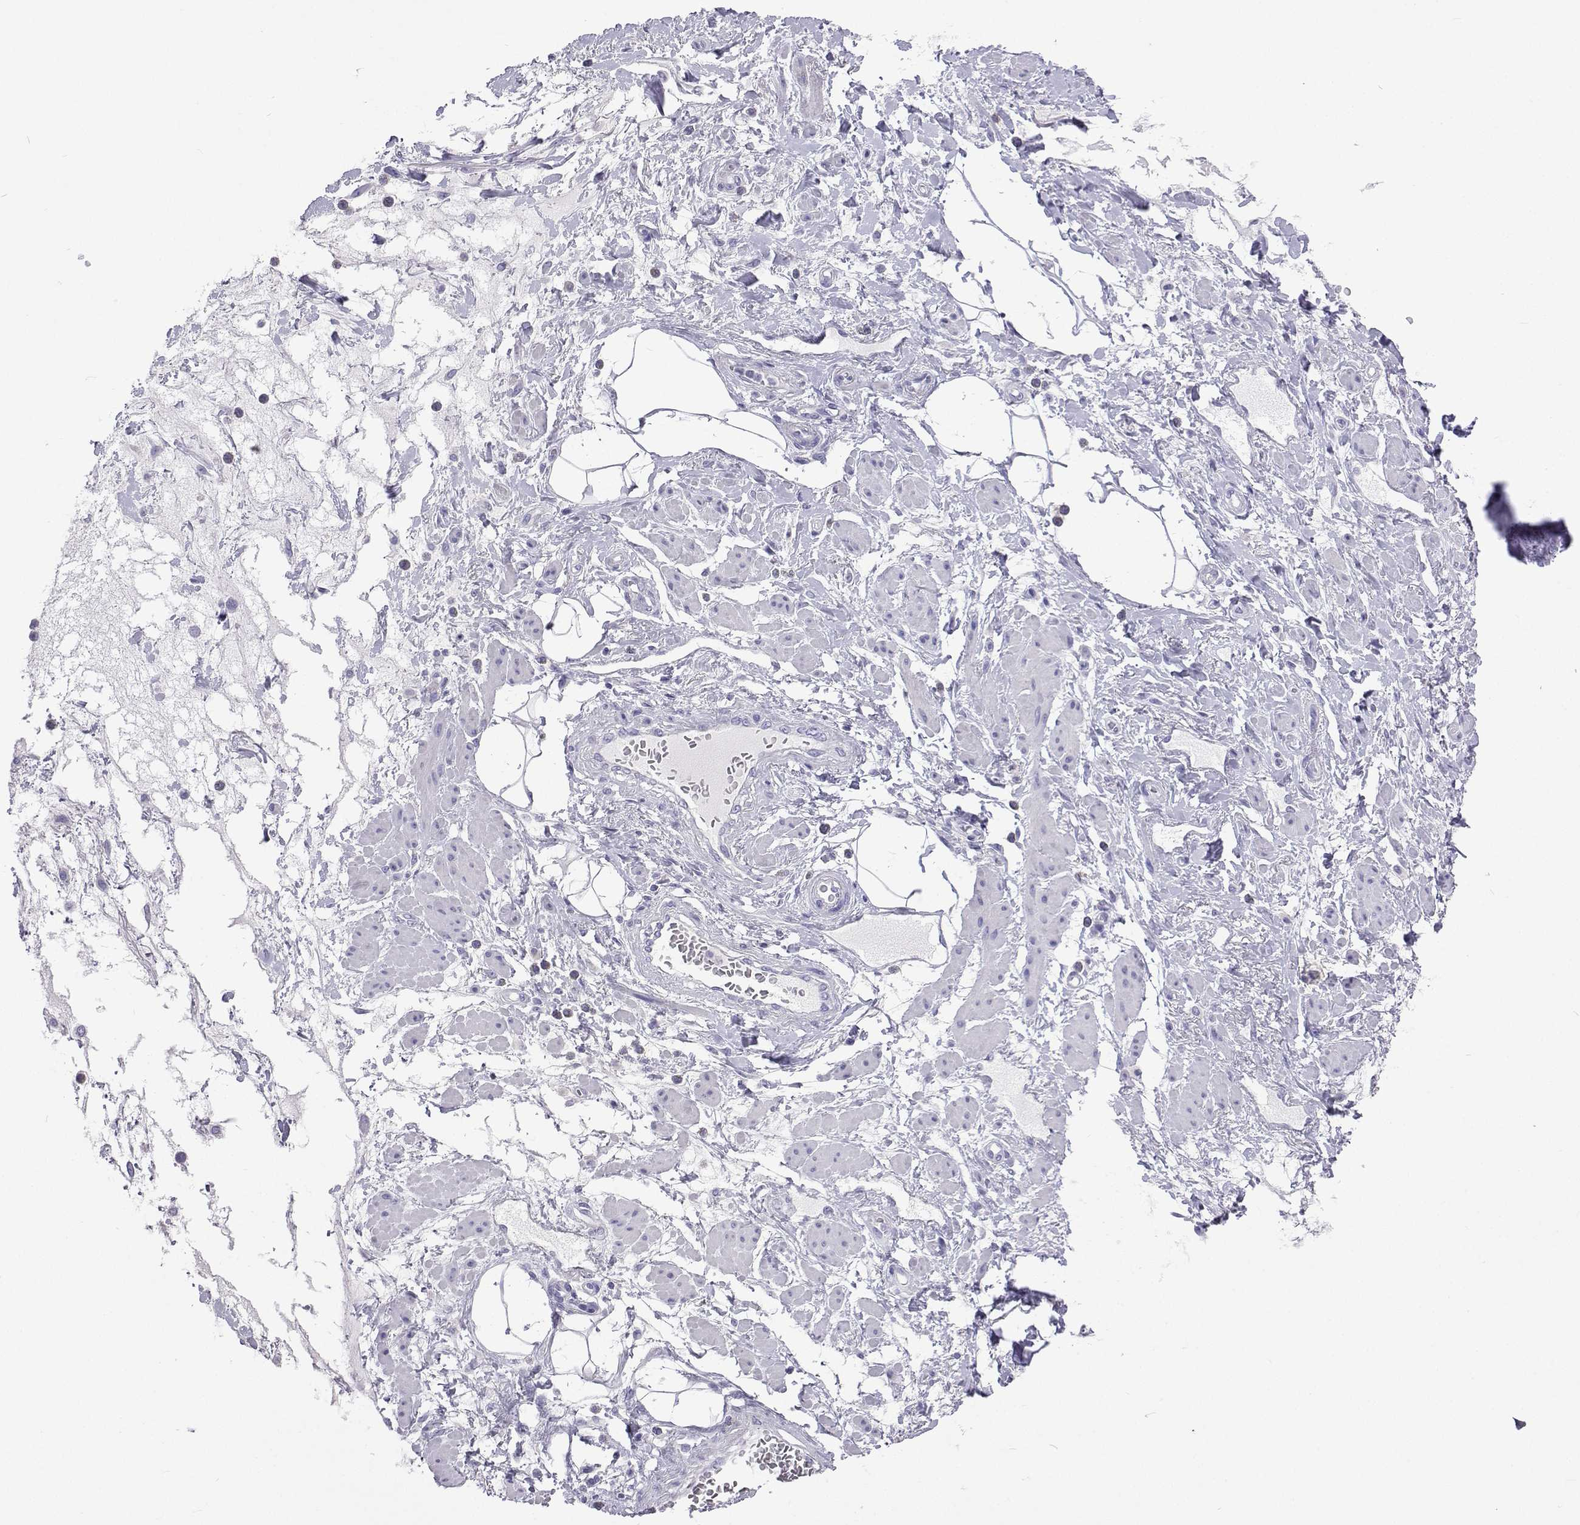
{"staining": {"intensity": "negative", "quantity": "none", "location": "none"}, "tissue": "adipose tissue", "cell_type": "Adipocytes", "image_type": "normal", "snomed": [{"axis": "morphology", "description": "Normal tissue, NOS"}, {"axis": "topography", "description": "Vagina"}, {"axis": "topography", "description": "Peripheral nerve tissue"}], "caption": "DAB (3,3'-diaminobenzidine) immunohistochemical staining of unremarkable adipose tissue exhibits no significant positivity in adipocytes.", "gene": "UMODL1", "patient": {"sex": "female", "age": 71}}